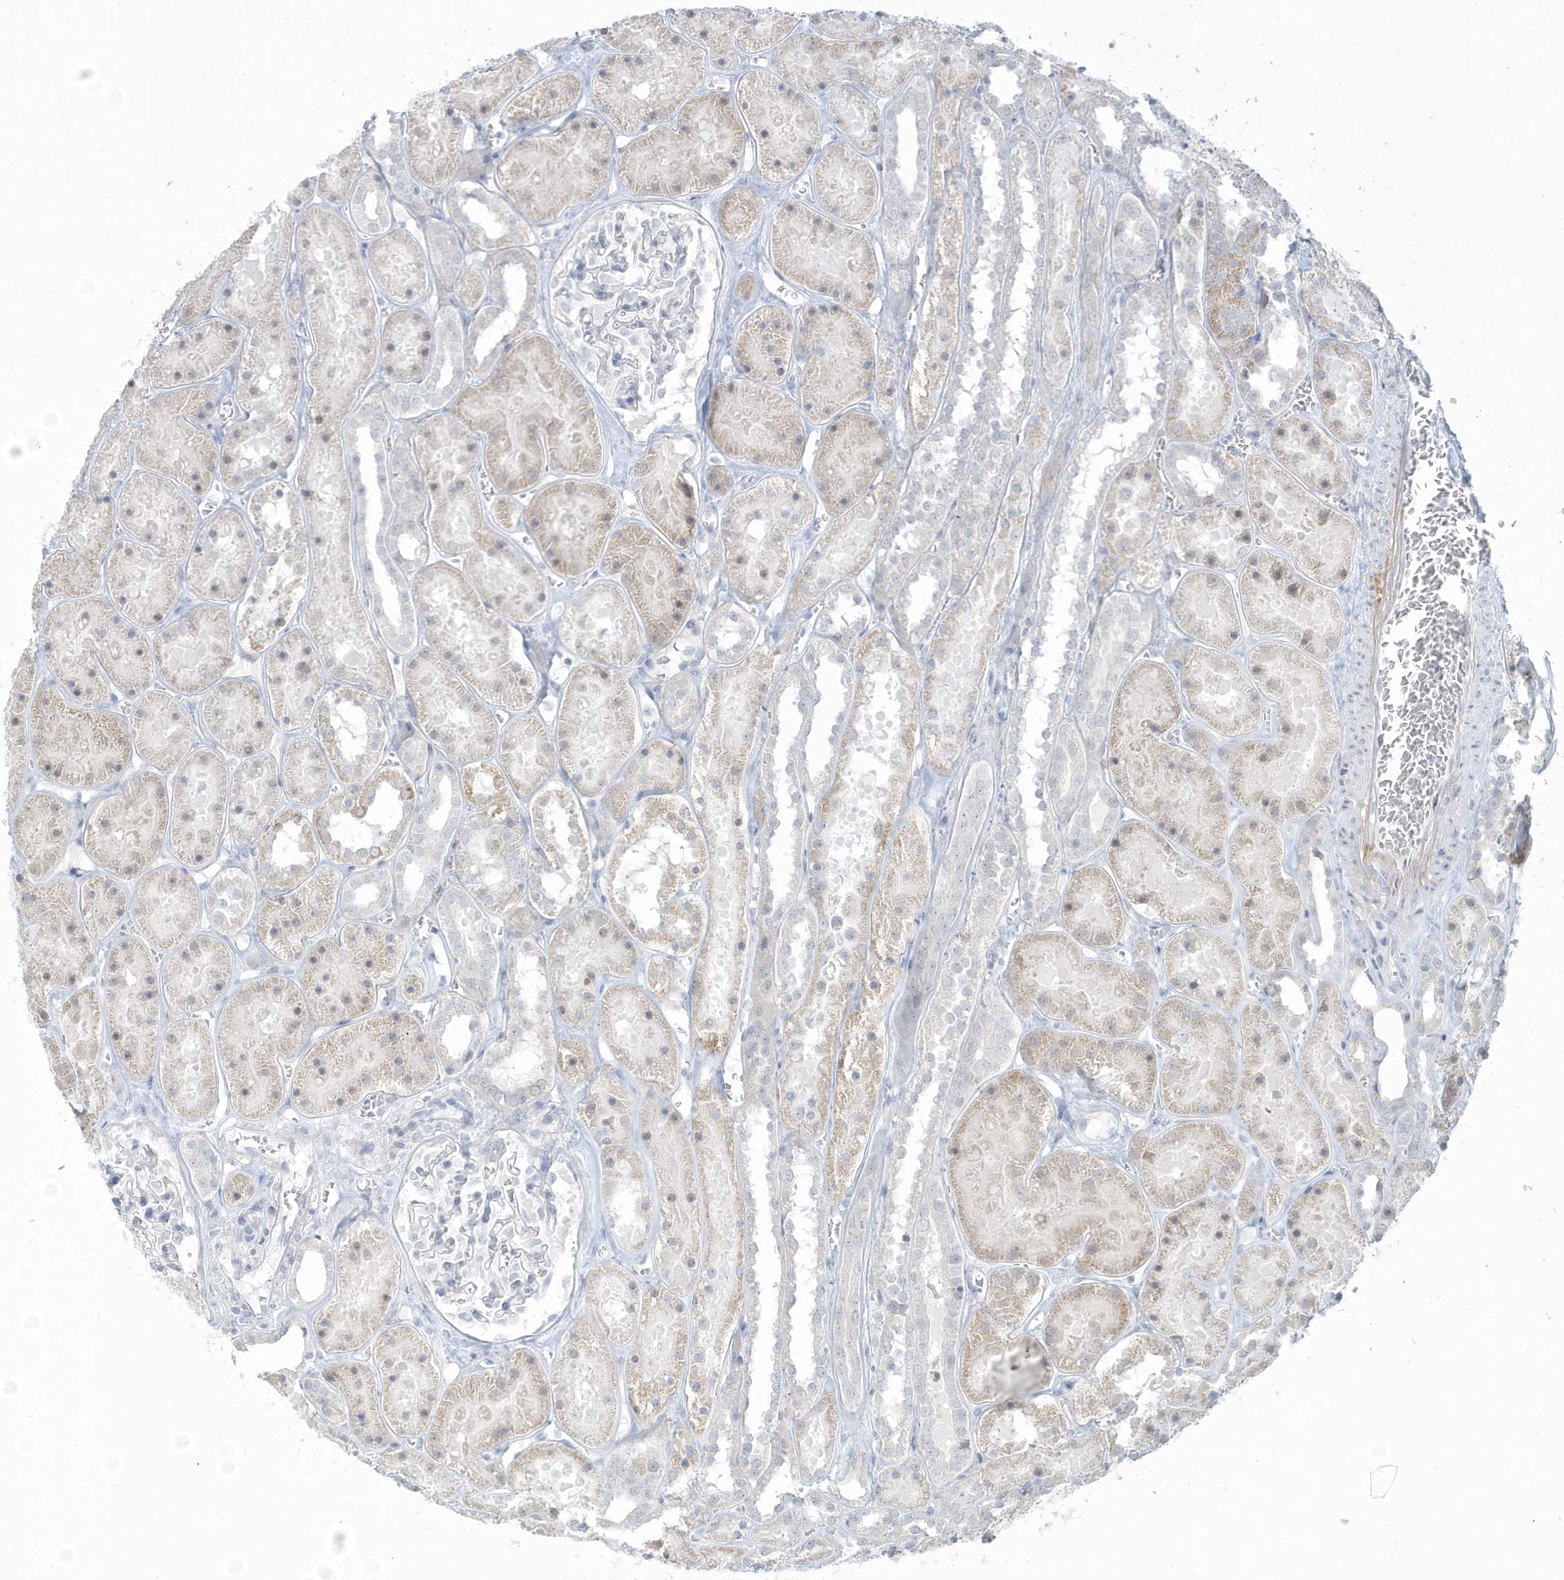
{"staining": {"intensity": "negative", "quantity": "none", "location": "none"}, "tissue": "kidney", "cell_type": "Cells in glomeruli", "image_type": "normal", "snomed": [{"axis": "morphology", "description": "Normal tissue, NOS"}, {"axis": "topography", "description": "Kidney"}], "caption": "A high-resolution image shows immunohistochemistry staining of benign kidney, which displays no significant positivity in cells in glomeruli. (DAB IHC visualized using brightfield microscopy, high magnification).", "gene": "HERC6", "patient": {"sex": "female", "age": 41}}